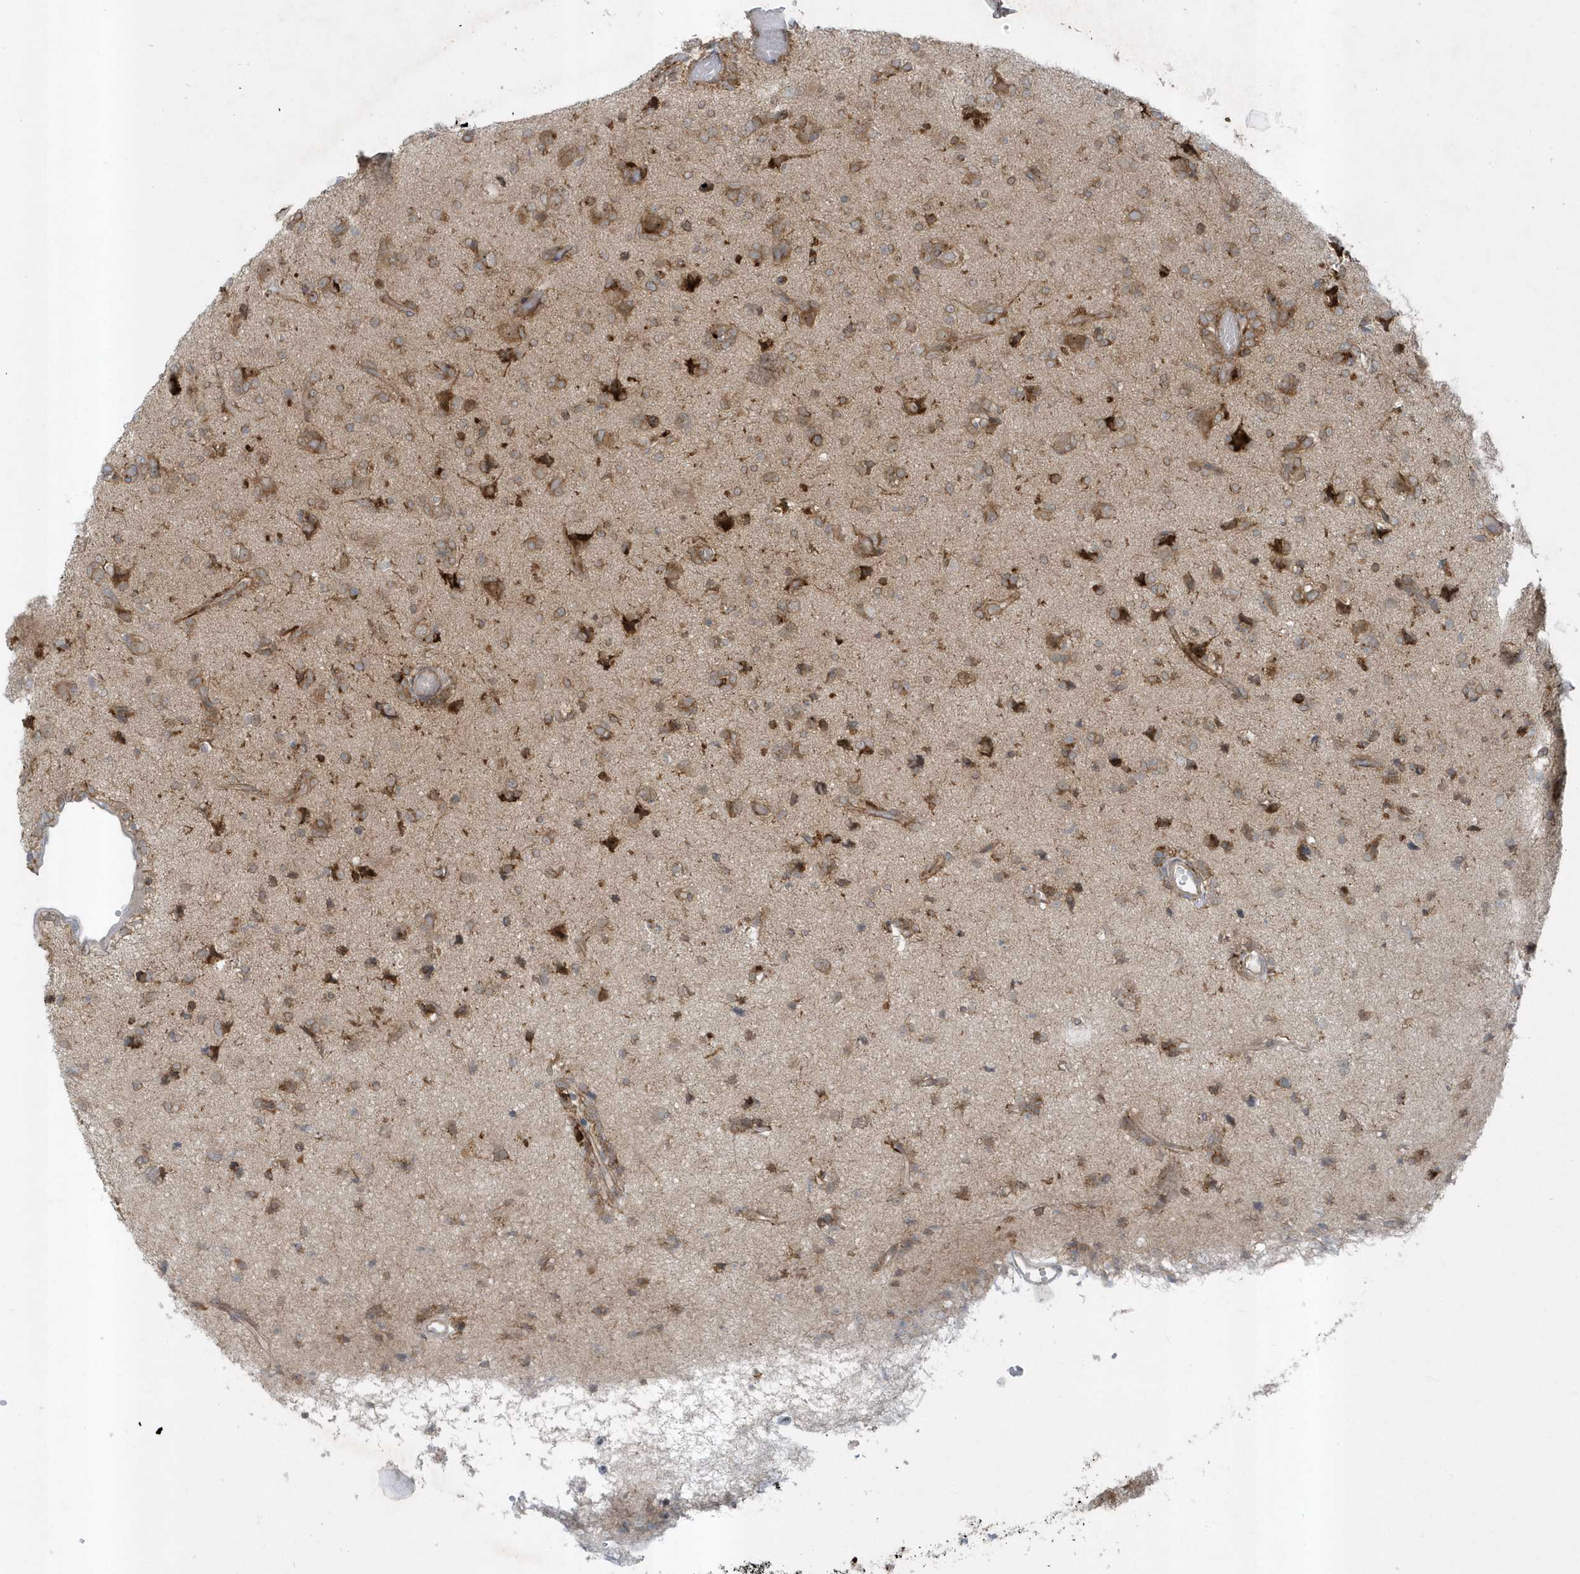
{"staining": {"intensity": "moderate", "quantity": ">75%", "location": "cytoplasmic/membranous"}, "tissue": "glioma", "cell_type": "Tumor cells", "image_type": "cancer", "snomed": [{"axis": "morphology", "description": "Glioma, malignant, High grade"}, {"axis": "topography", "description": "Brain"}], "caption": "Immunohistochemical staining of glioma exhibits moderate cytoplasmic/membranous protein expression in approximately >75% of tumor cells.", "gene": "FAM98A", "patient": {"sex": "female", "age": 59}}